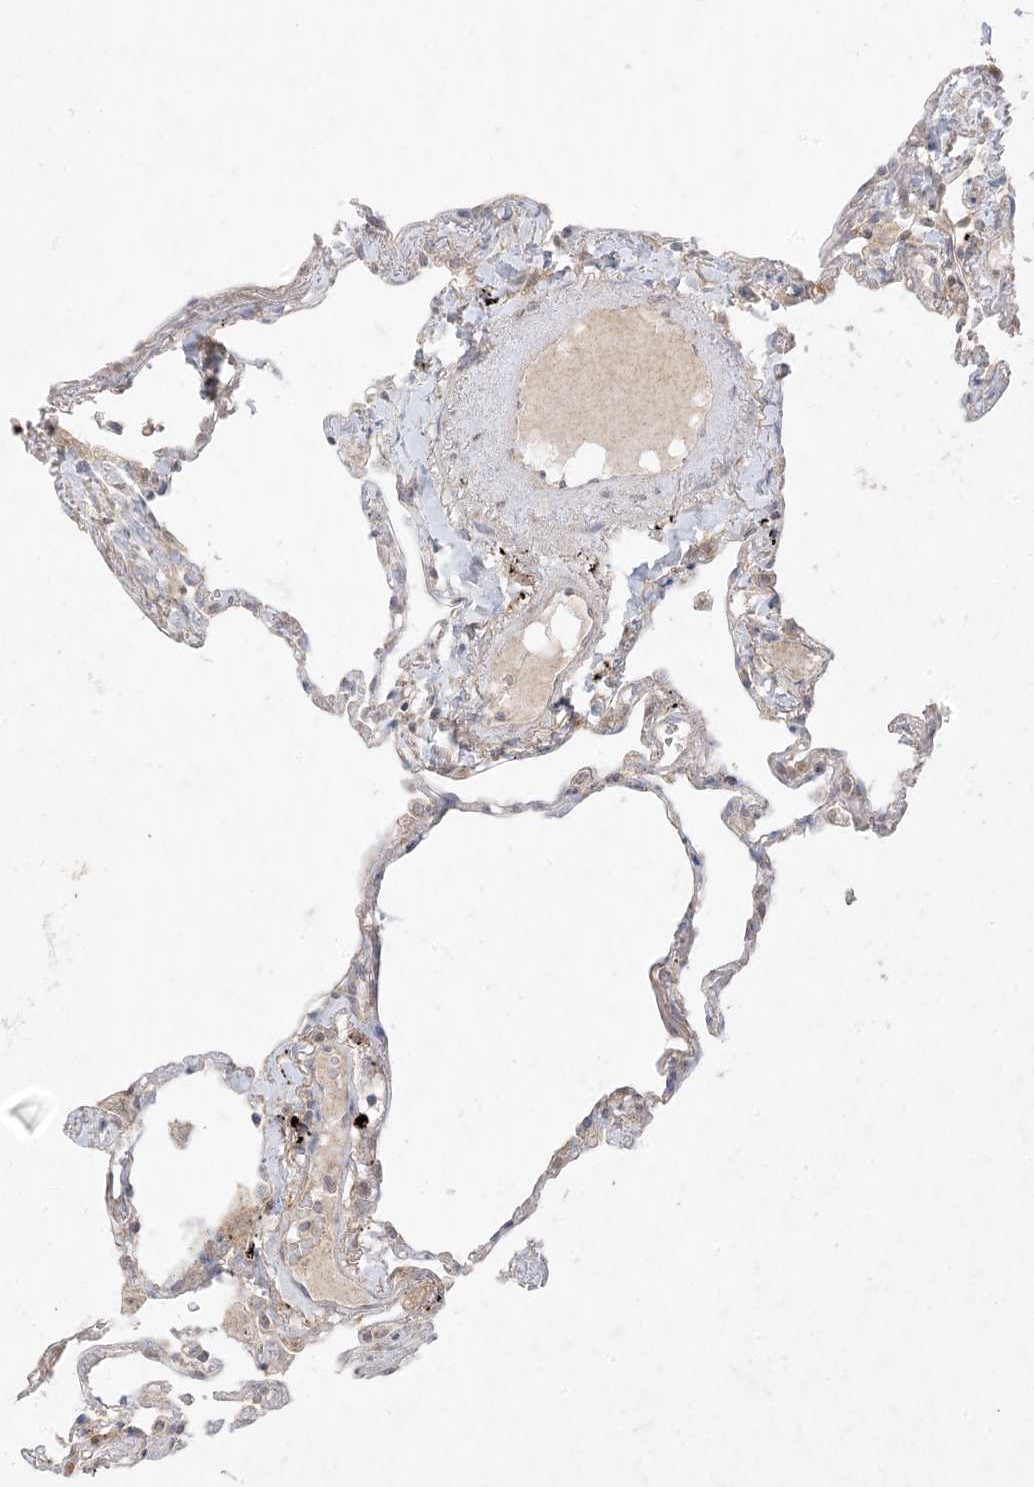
{"staining": {"intensity": "moderate", "quantity": "<25%", "location": "cytoplasmic/membranous"}, "tissue": "lung", "cell_type": "Alveolar cells", "image_type": "normal", "snomed": [{"axis": "morphology", "description": "Normal tissue, NOS"}, {"axis": "topography", "description": "Lung"}], "caption": "There is low levels of moderate cytoplasmic/membranous expression in alveolar cells of benign lung, as demonstrated by immunohistochemical staining (brown color).", "gene": "UBE2C", "patient": {"sex": "female", "age": 67}}